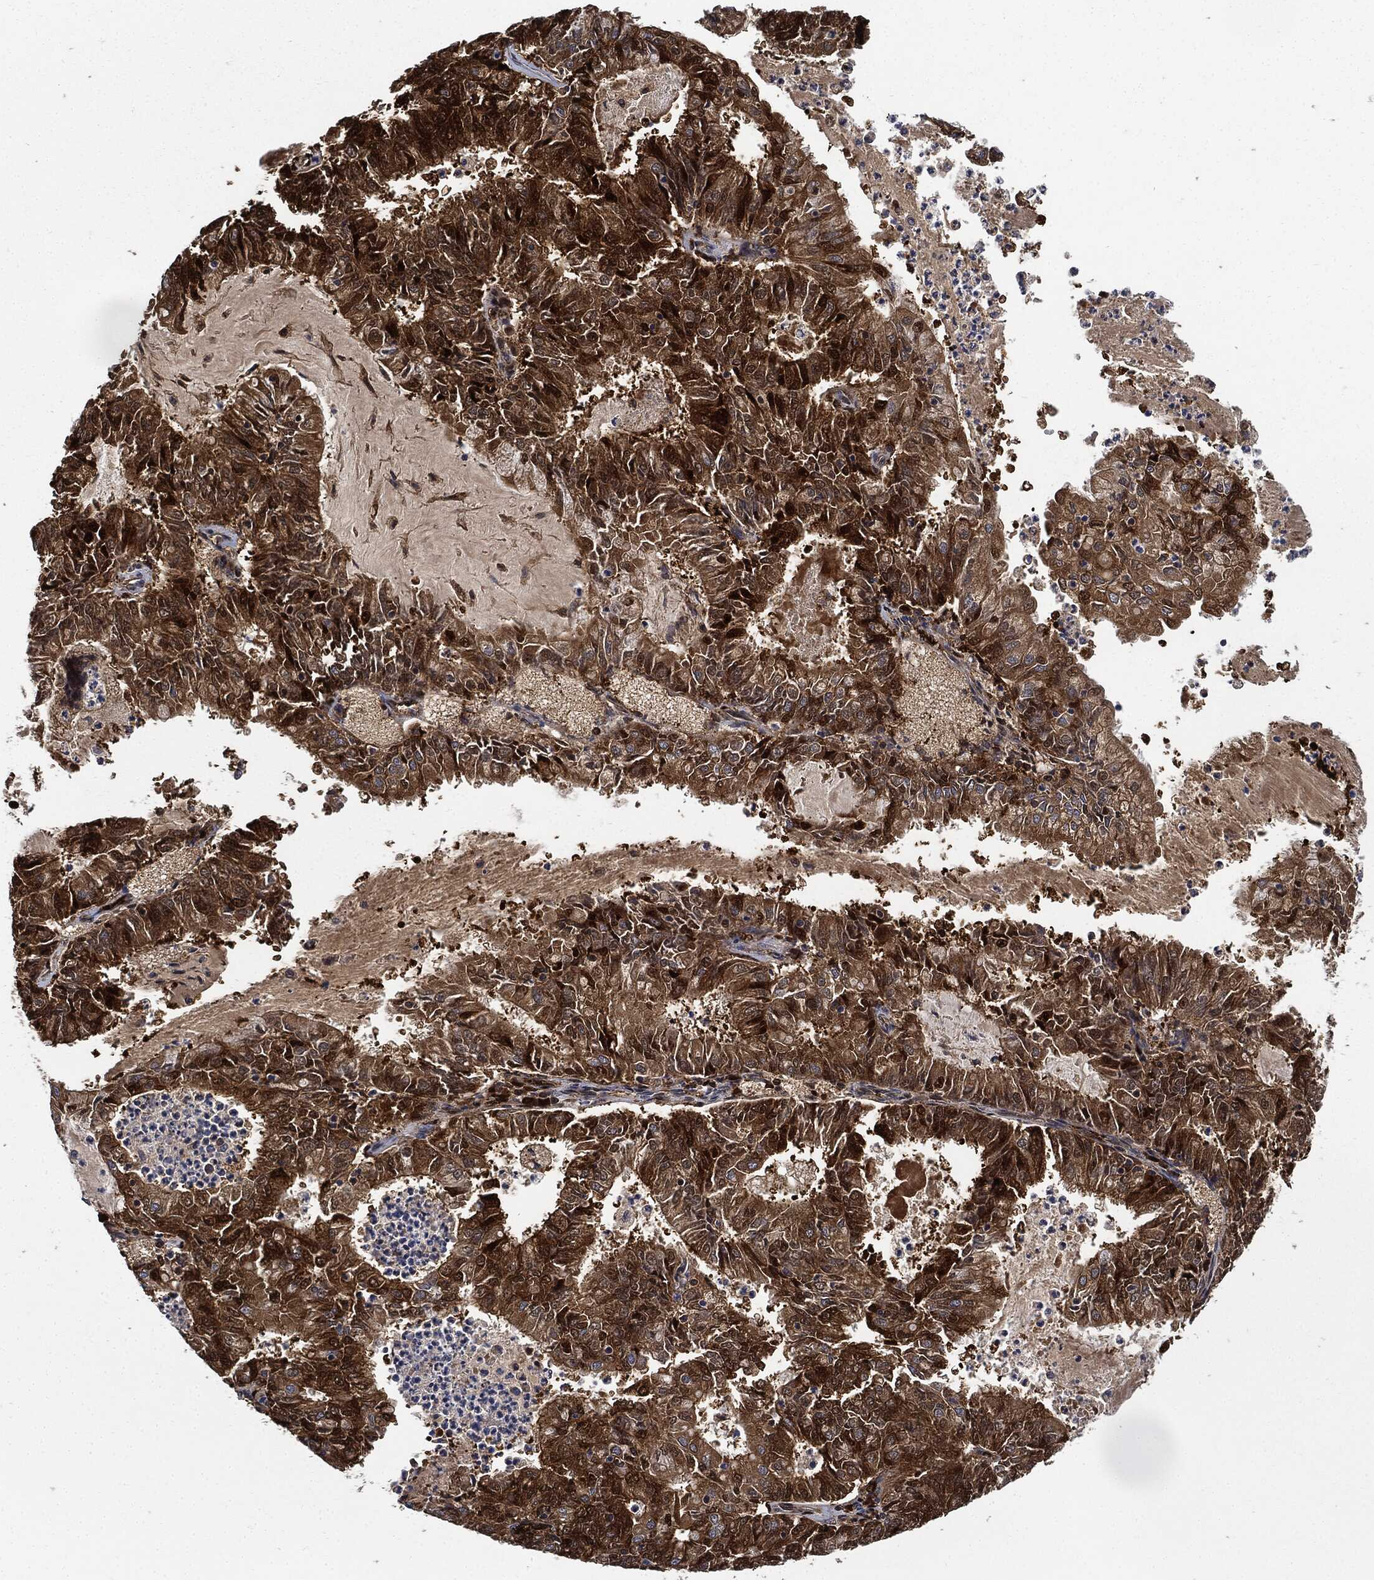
{"staining": {"intensity": "strong", "quantity": ">75%", "location": "cytoplasmic/membranous"}, "tissue": "endometrial cancer", "cell_type": "Tumor cells", "image_type": "cancer", "snomed": [{"axis": "morphology", "description": "Adenocarcinoma, NOS"}, {"axis": "topography", "description": "Endometrium"}], "caption": "Human endometrial adenocarcinoma stained with a brown dye displays strong cytoplasmic/membranous positive expression in approximately >75% of tumor cells.", "gene": "PRDX2", "patient": {"sex": "female", "age": 57}}